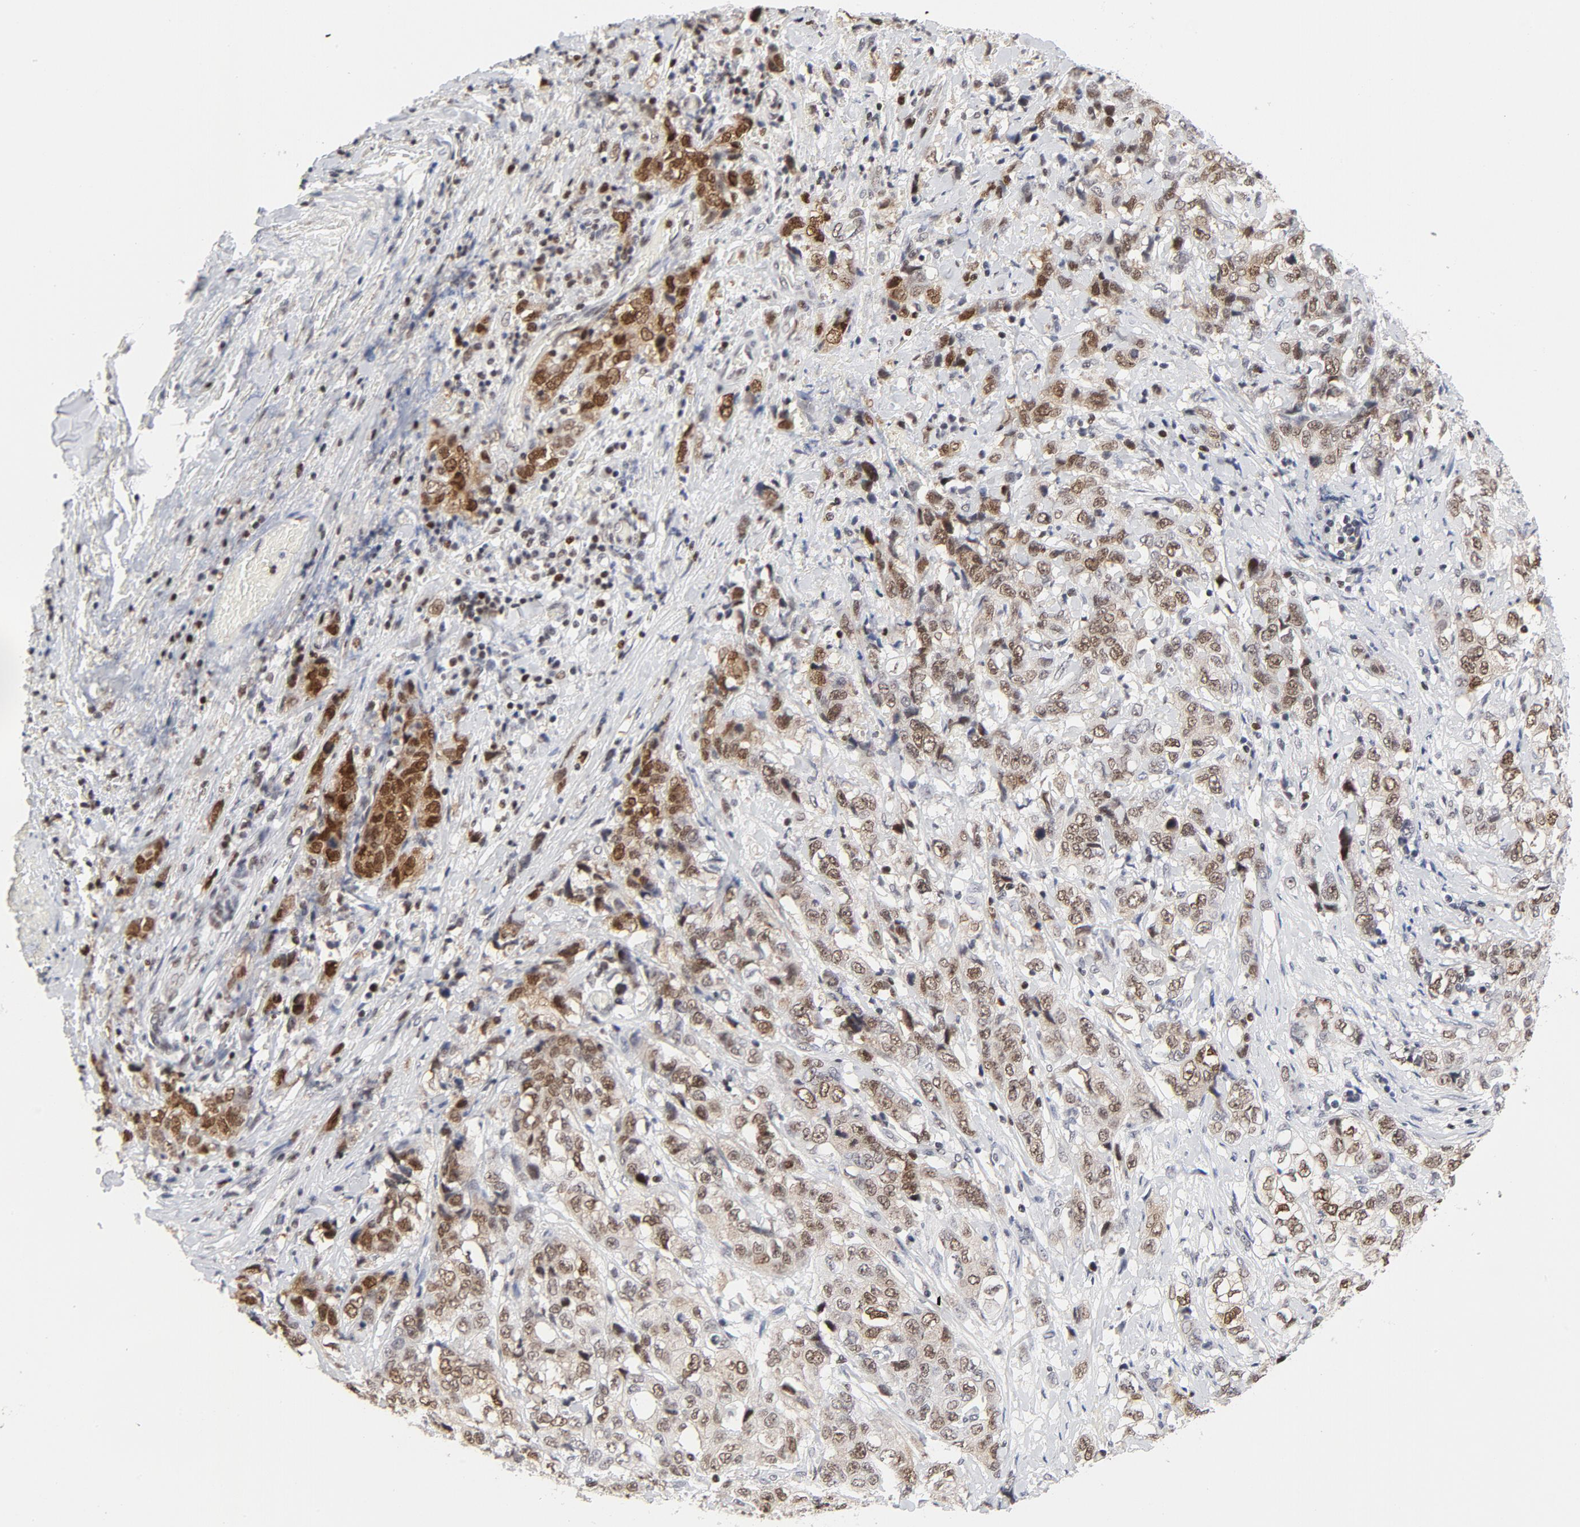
{"staining": {"intensity": "moderate", "quantity": ">75%", "location": "nuclear"}, "tissue": "stomach cancer", "cell_type": "Tumor cells", "image_type": "cancer", "snomed": [{"axis": "morphology", "description": "Adenocarcinoma, NOS"}, {"axis": "topography", "description": "Stomach"}], "caption": "Immunohistochemistry of stomach cancer demonstrates medium levels of moderate nuclear staining in about >75% of tumor cells.", "gene": "RFC4", "patient": {"sex": "male", "age": 48}}